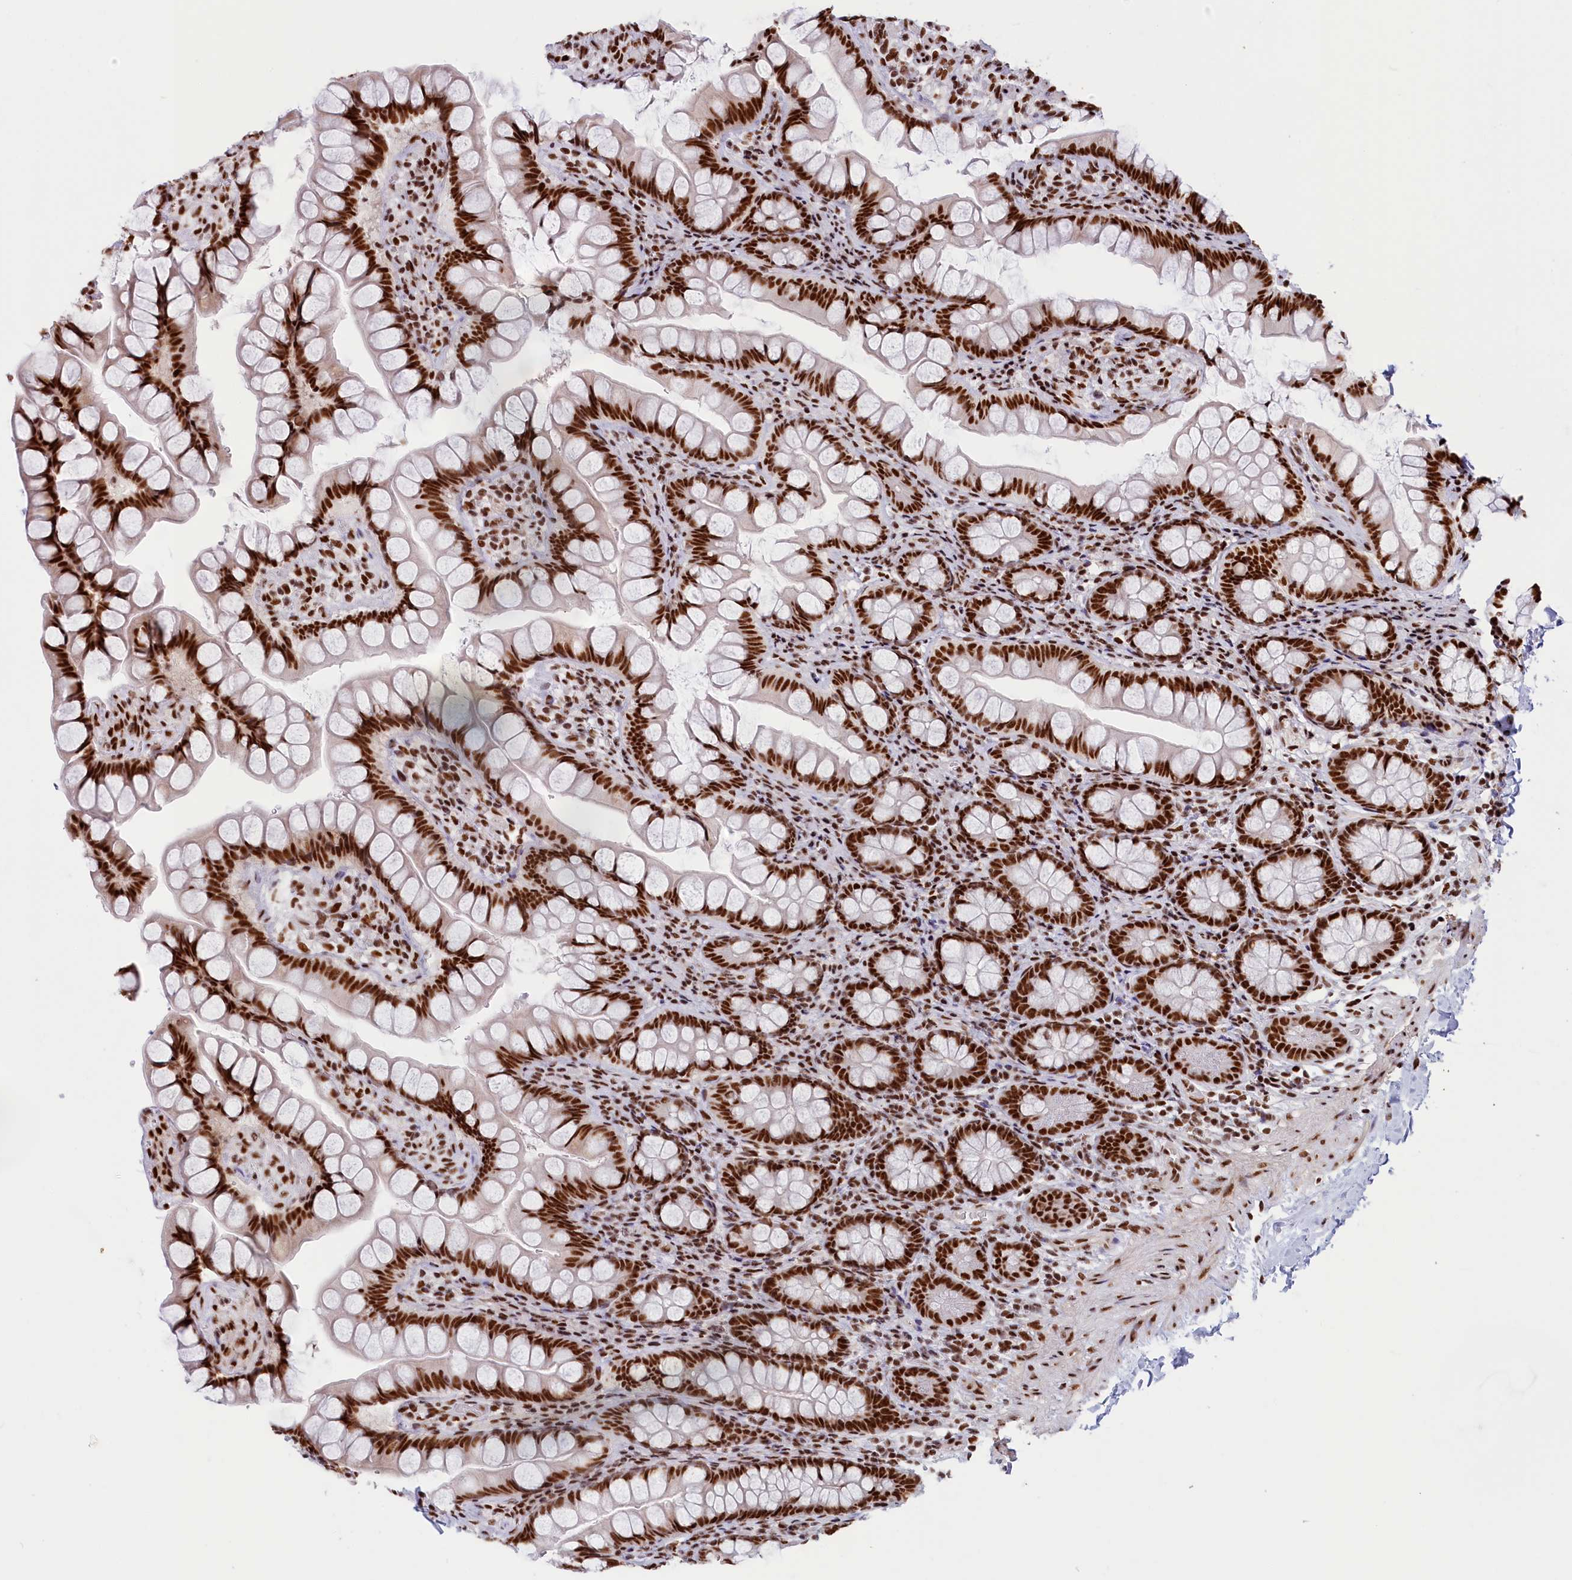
{"staining": {"intensity": "strong", "quantity": ">75%", "location": "nuclear"}, "tissue": "small intestine", "cell_type": "Glandular cells", "image_type": "normal", "snomed": [{"axis": "morphology", "description": "Normal tissue, NOS"}, {"axis": "topography", "description": "Small intestine"}], "caption": "Glandular cells demonstrate high levels of strong nuclear staining in about >75% of cells in normal human small intestine. (DAB IHC, brown staining for protein, blue staining for nuclei).", "gene": "SNRNP70", "patient": {"sex": "male", "age": 70}}